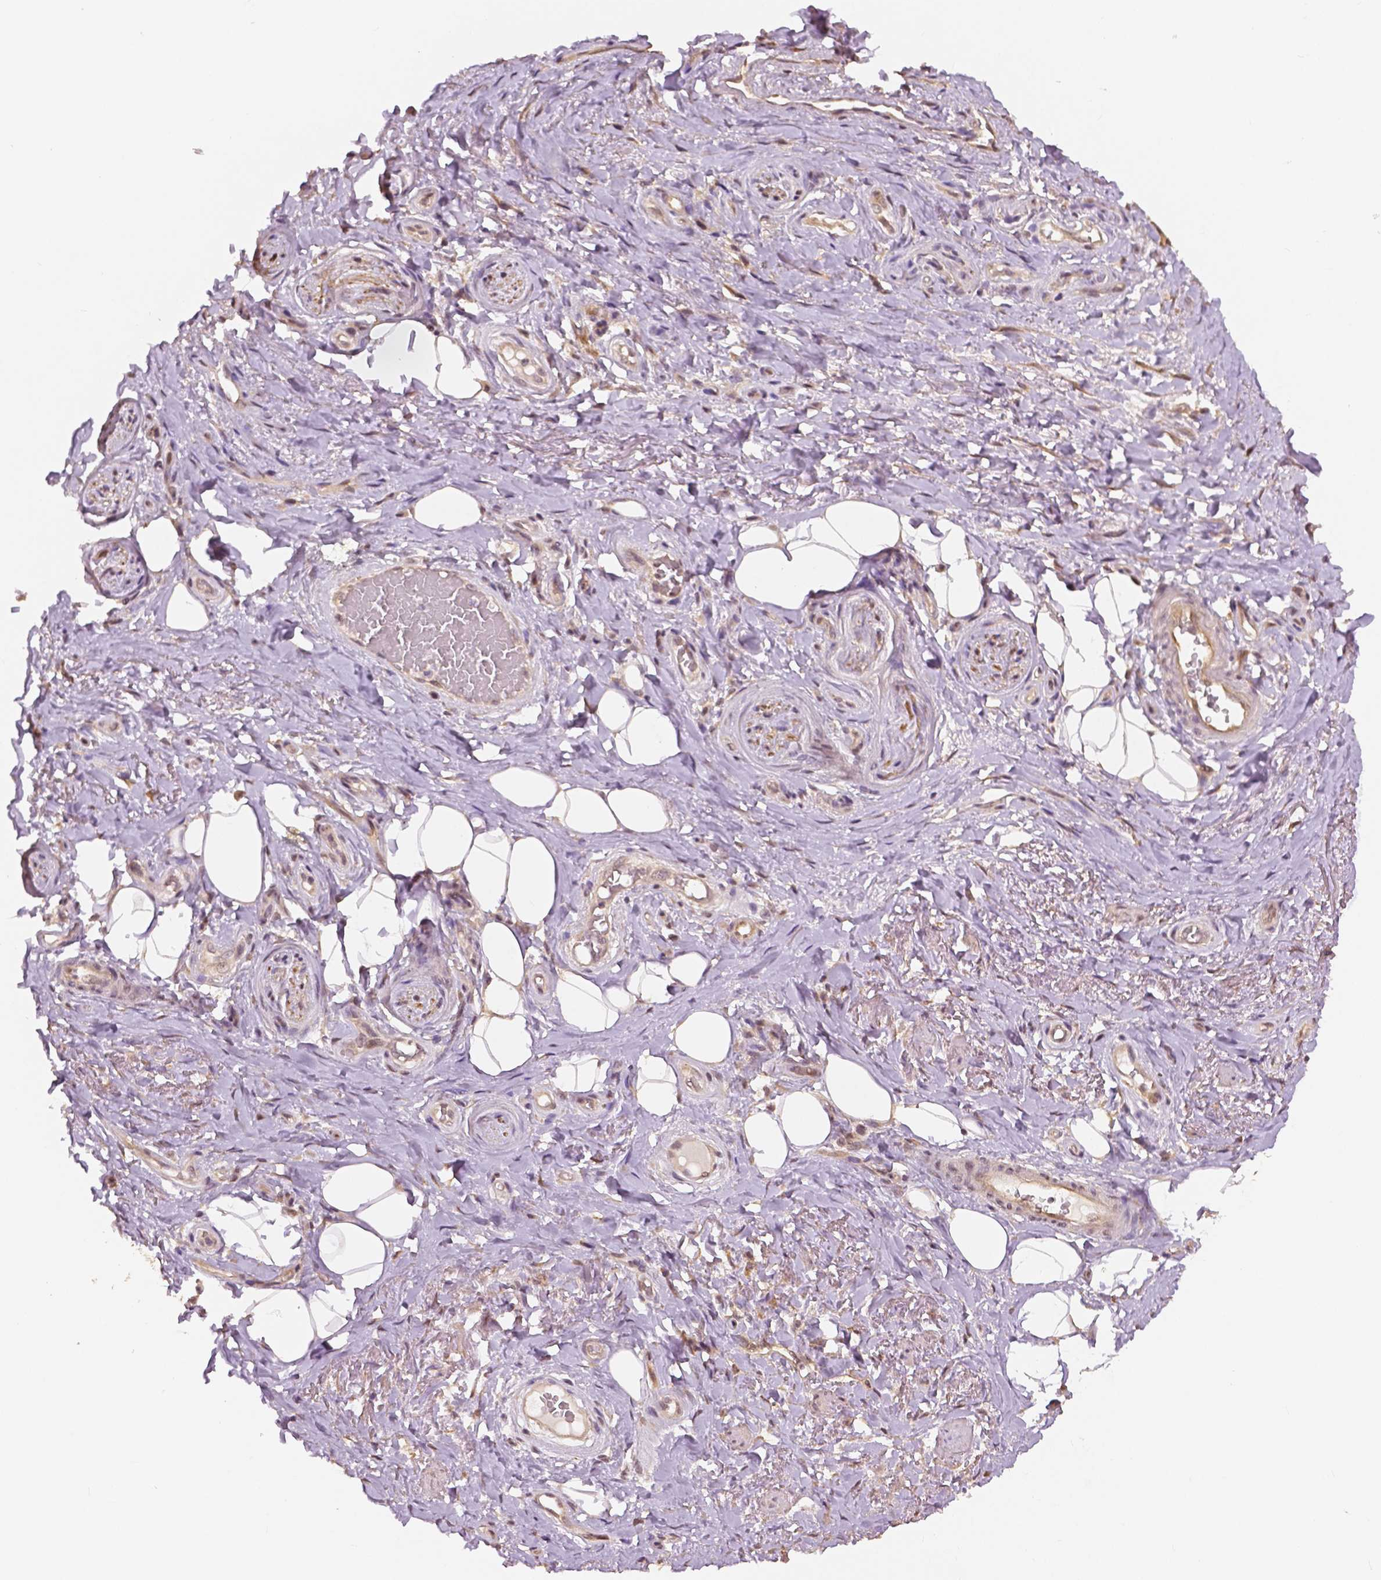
{"staining": {"intensity": "moderate", "quantity": "<25%", "location": "cytoplasmic/membranous"}, "tissue": "adipose tissue", "cell_type": "Adipocytes", "image_type": "normal", "snomed": [{"axis": "morphology", "description": "Normal tissue, NOS"}, {"axis": "topography", "description": "Anal"}, {"axis": "topography", "description": "Peripheral nerve tissue"}], "caption": "This micrograph reveals benign adipose tissue stained with immunohistochemistry (IHC) to label a protein in brown. The cytoplasmic/membranous of adipocytes show moderate positivity for the protein. Nuclei are counter-stained blue.", "gene": "MAP1LC3B", "patient": {"sex": "male", "age": 53}}